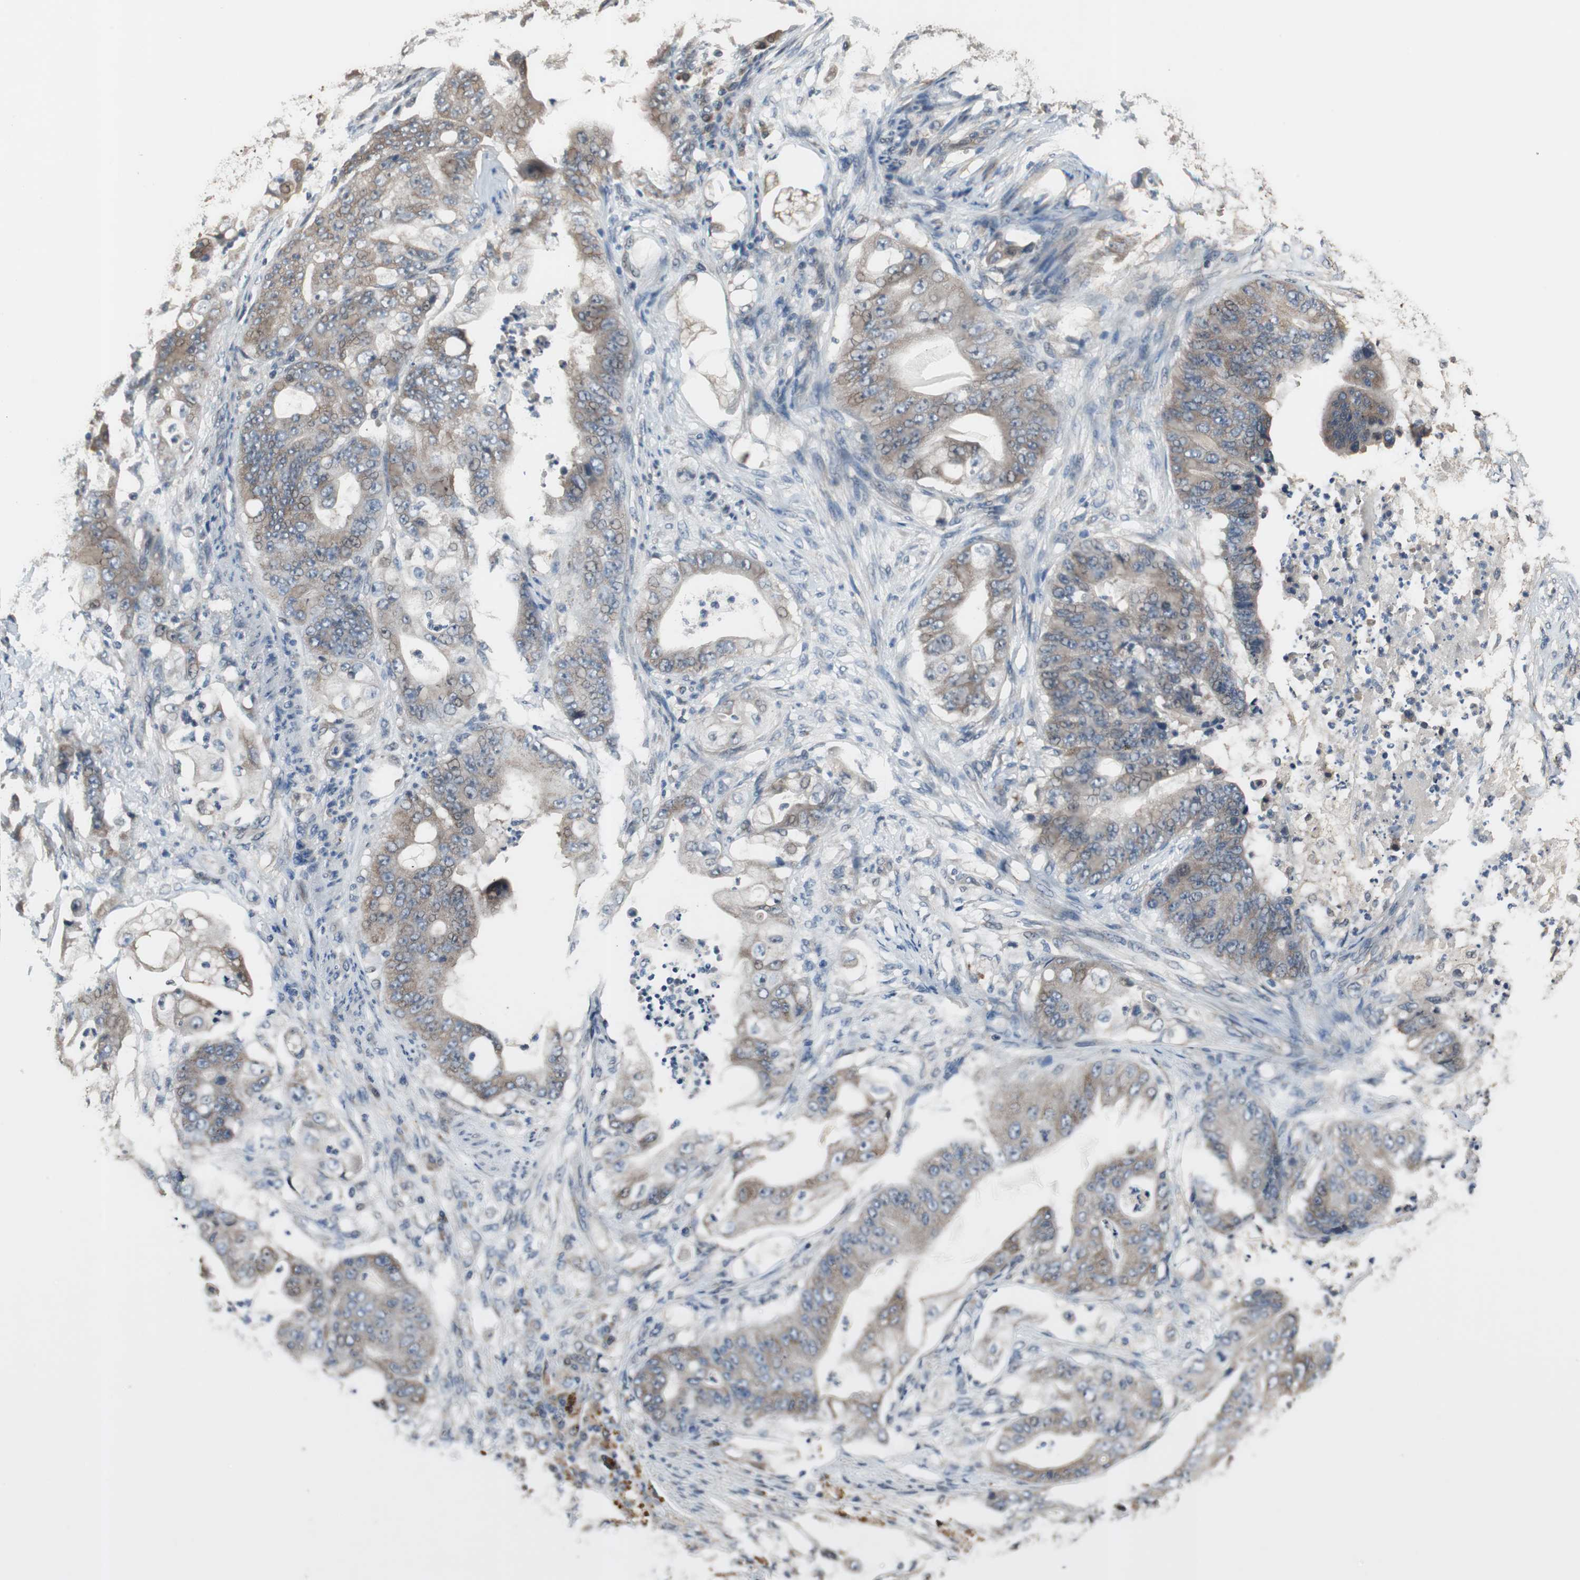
{"staining": {"intensity": "weak", "quantity": "25%-75%", "location": "cytoplasmic/membranous"}, "tissue": "stomach cancer", "cell_type": "Tumor cells", "image_type": "cancer", "snomed": [{"axis": "morphology", "description": "Adenocarcinoma, NOS"}, {"axis": "topography", "description": "Stomach"}], "caption": "Protein expression analysis of human stomach adenocarcinoma reveals weak cytoplasmic/membranous staining in approximately 25%-75% of tumor cells.", "gene": "PI4KB", "patient": {"sex": "female", "age": 73}}